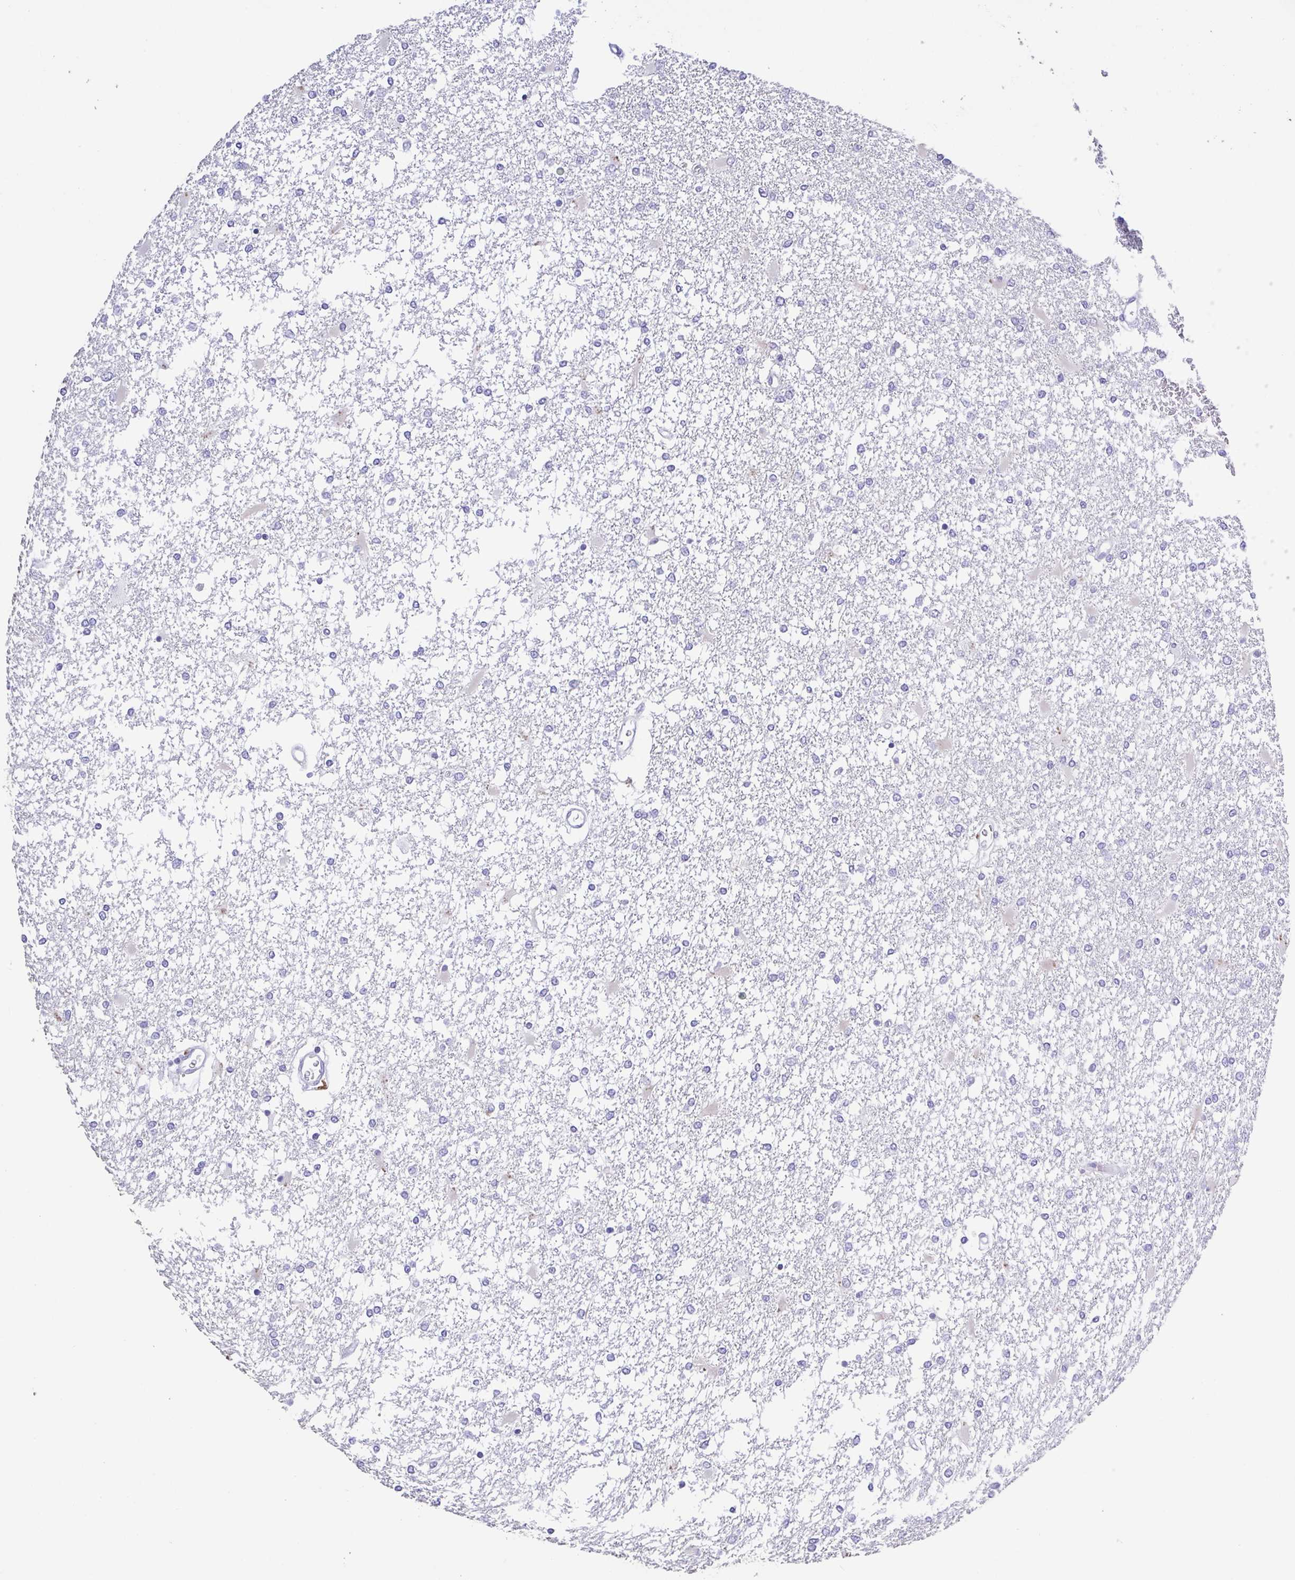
{"staining": {"intensity": "negative", "quantity": "none", "location": "none"}, "tissue": "glioma", "cell_type": "Tumor cells", "image_type": "cancer", "snomed": [{"axis": "morphology", "description": "Glioma, malignant, High grade"}, {"axis": "topography", "description": "Cerebral cortex"}], "caption": "Tumor cells show no significant protein staining in malignant high-grade glioma.", "gene": "PGLYRP1", "patient": {"sex": "male", "age": 79}}